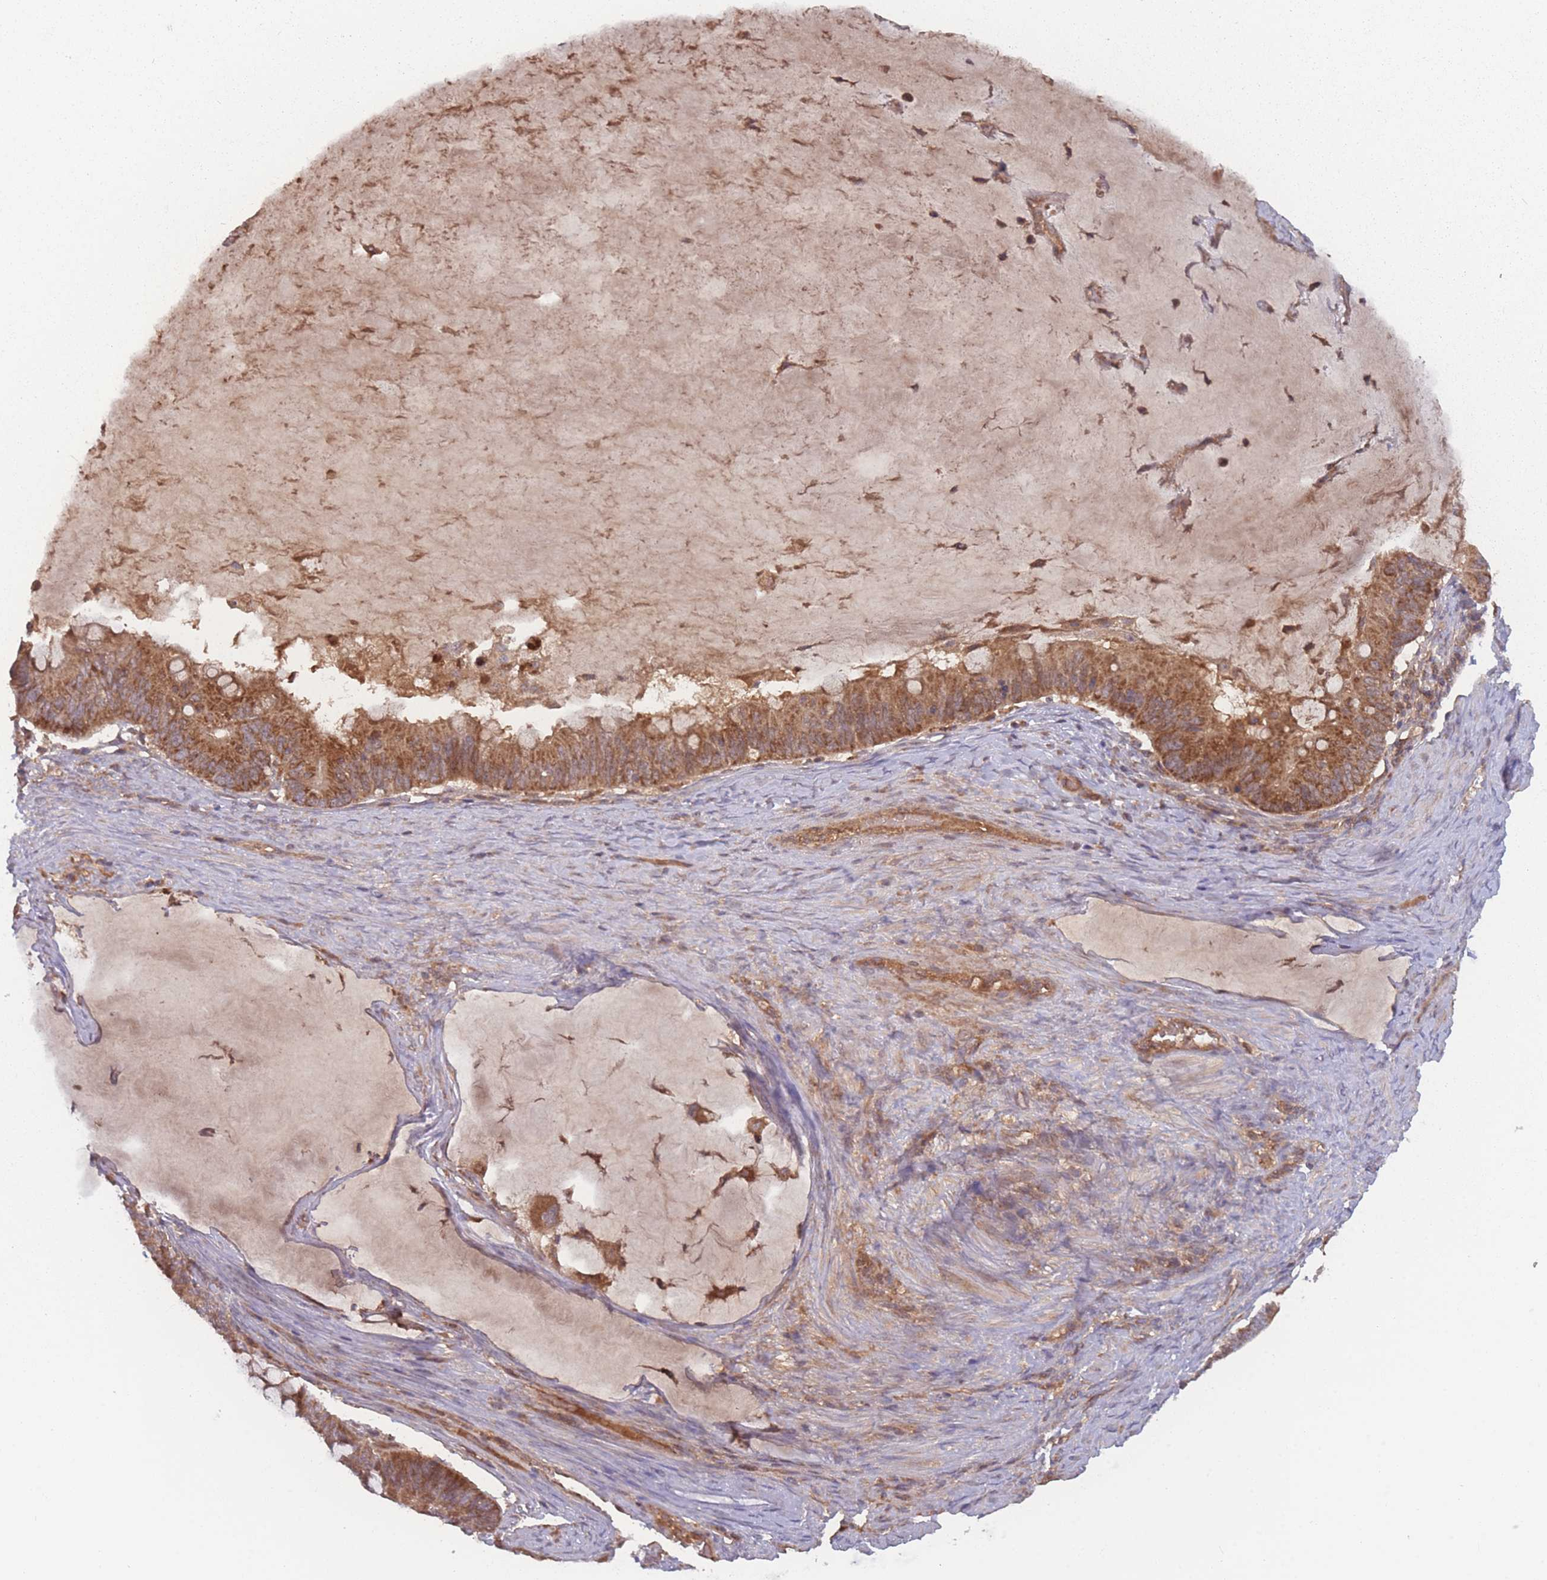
{"staining": {"intensity": "strong", "quantity": ">75%", "location": "cytoplasmic/membranous"}, "tissue": "ovarian cancer", "cell_type": "Tumor cells", "image_type": "cancer", "snomed": [{"axis": "morphology", "description": "Cystadenocarcinoma, mucinous, NOS"}, {"axis": "topography", "description": "Ovary"}], "caption": "IHC of human ovarian mucinous cystadenocarcinoma reveals high levels of strong cytoplasmic/membranous staining in about >75% of tumor cells. Immunohistochemistry stains the protein of interest in brown and the nuclei are stained blue.", "gene": "ATP5MG", "patient": {"sex": "female", "age": 61}}